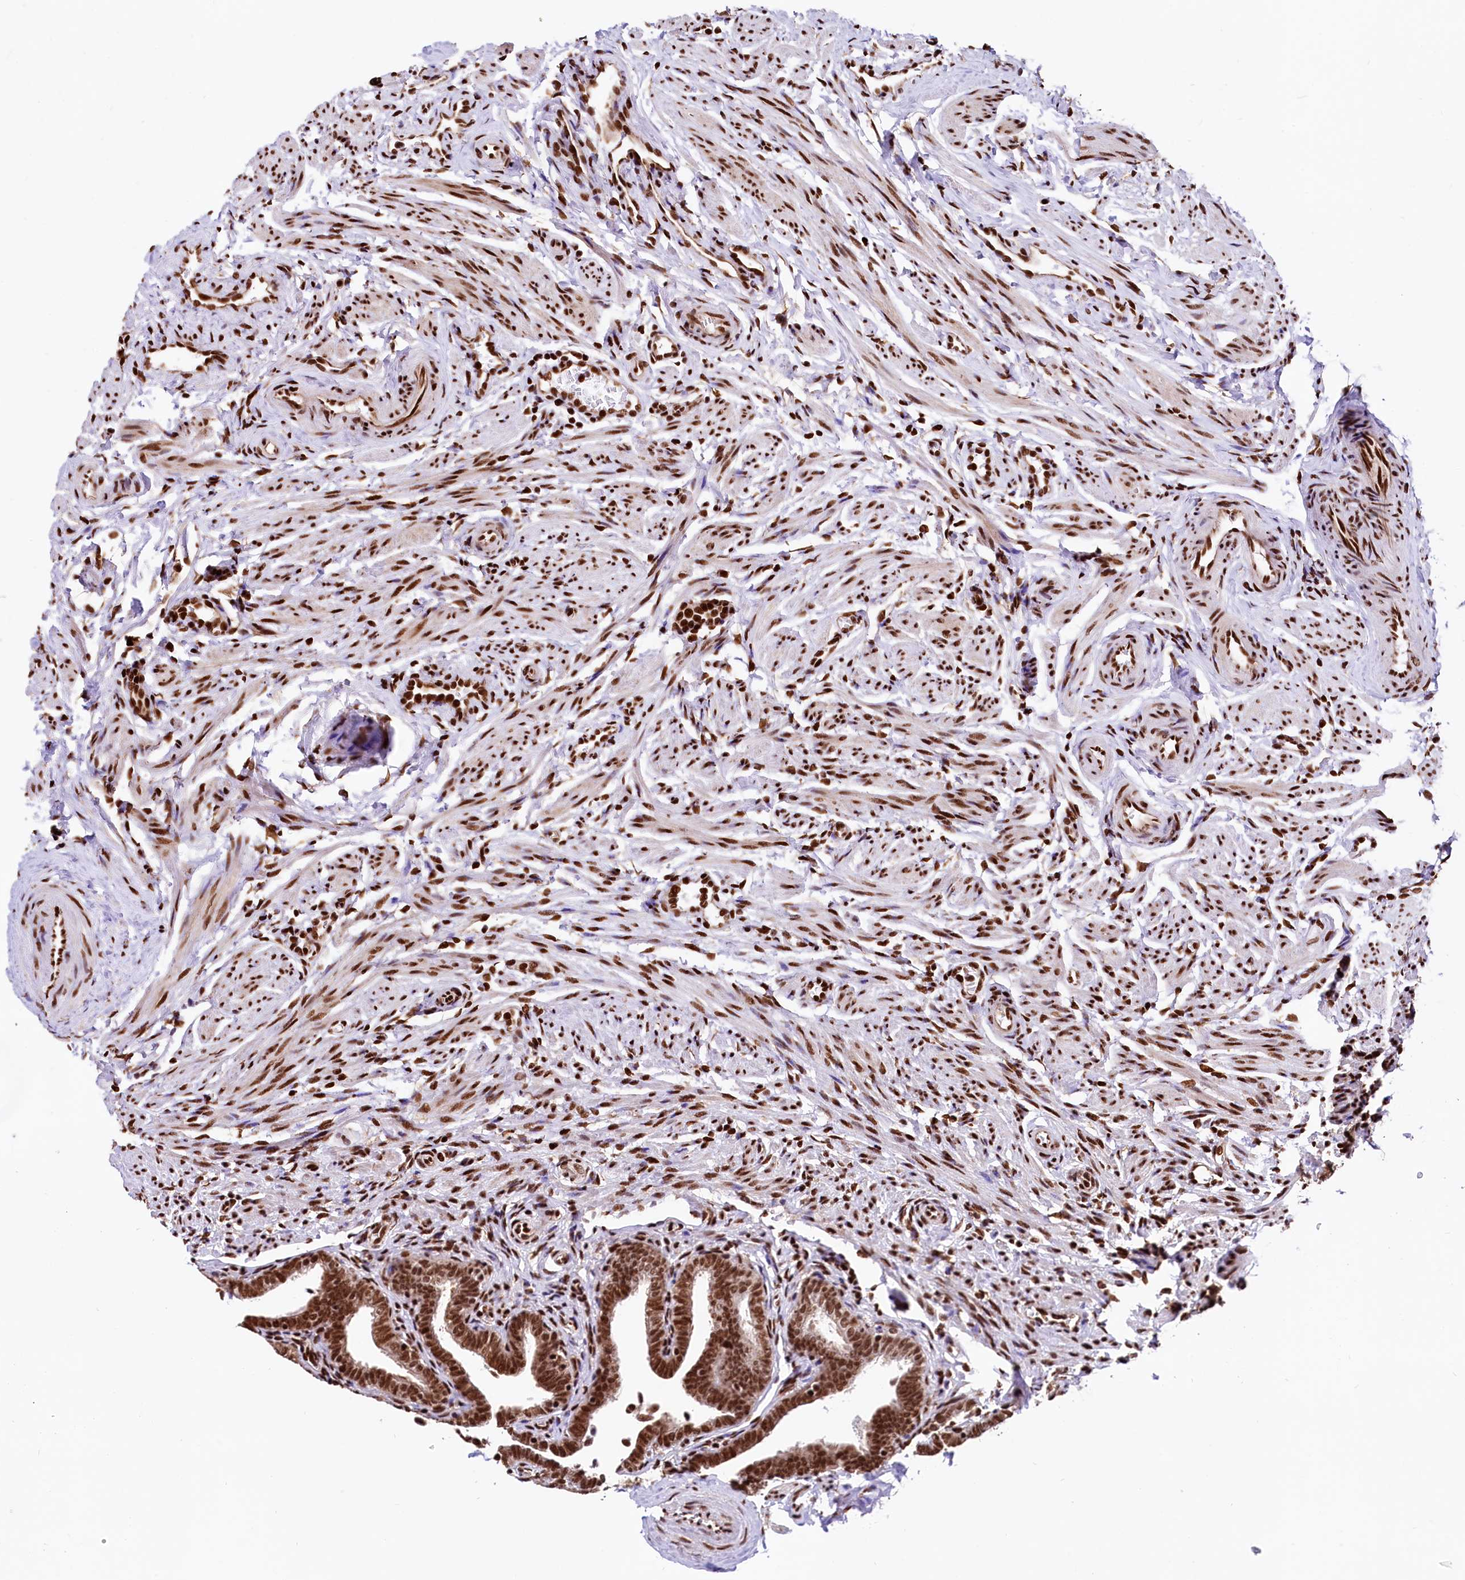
{"staining": {"intensity": "strong", "quantity": ">75%", "location": "nuclear"}, "tissue": "fallopian tube", "cell_type": "Glandular cells", "image_type": "normal", "snomed": [{"axis": "morphology", "description": "Normal tissue, NOS"}, {"axis": "topography", "description": "Fallopian tube"}], "caption": "DAB immunohistochemical staining of benign human fallopian tube reveals strong nuclear protein expression in approximately >75% of glandular cells.", "gene": "PDS5B", "patient": {"sex": "female", "age": 36}}